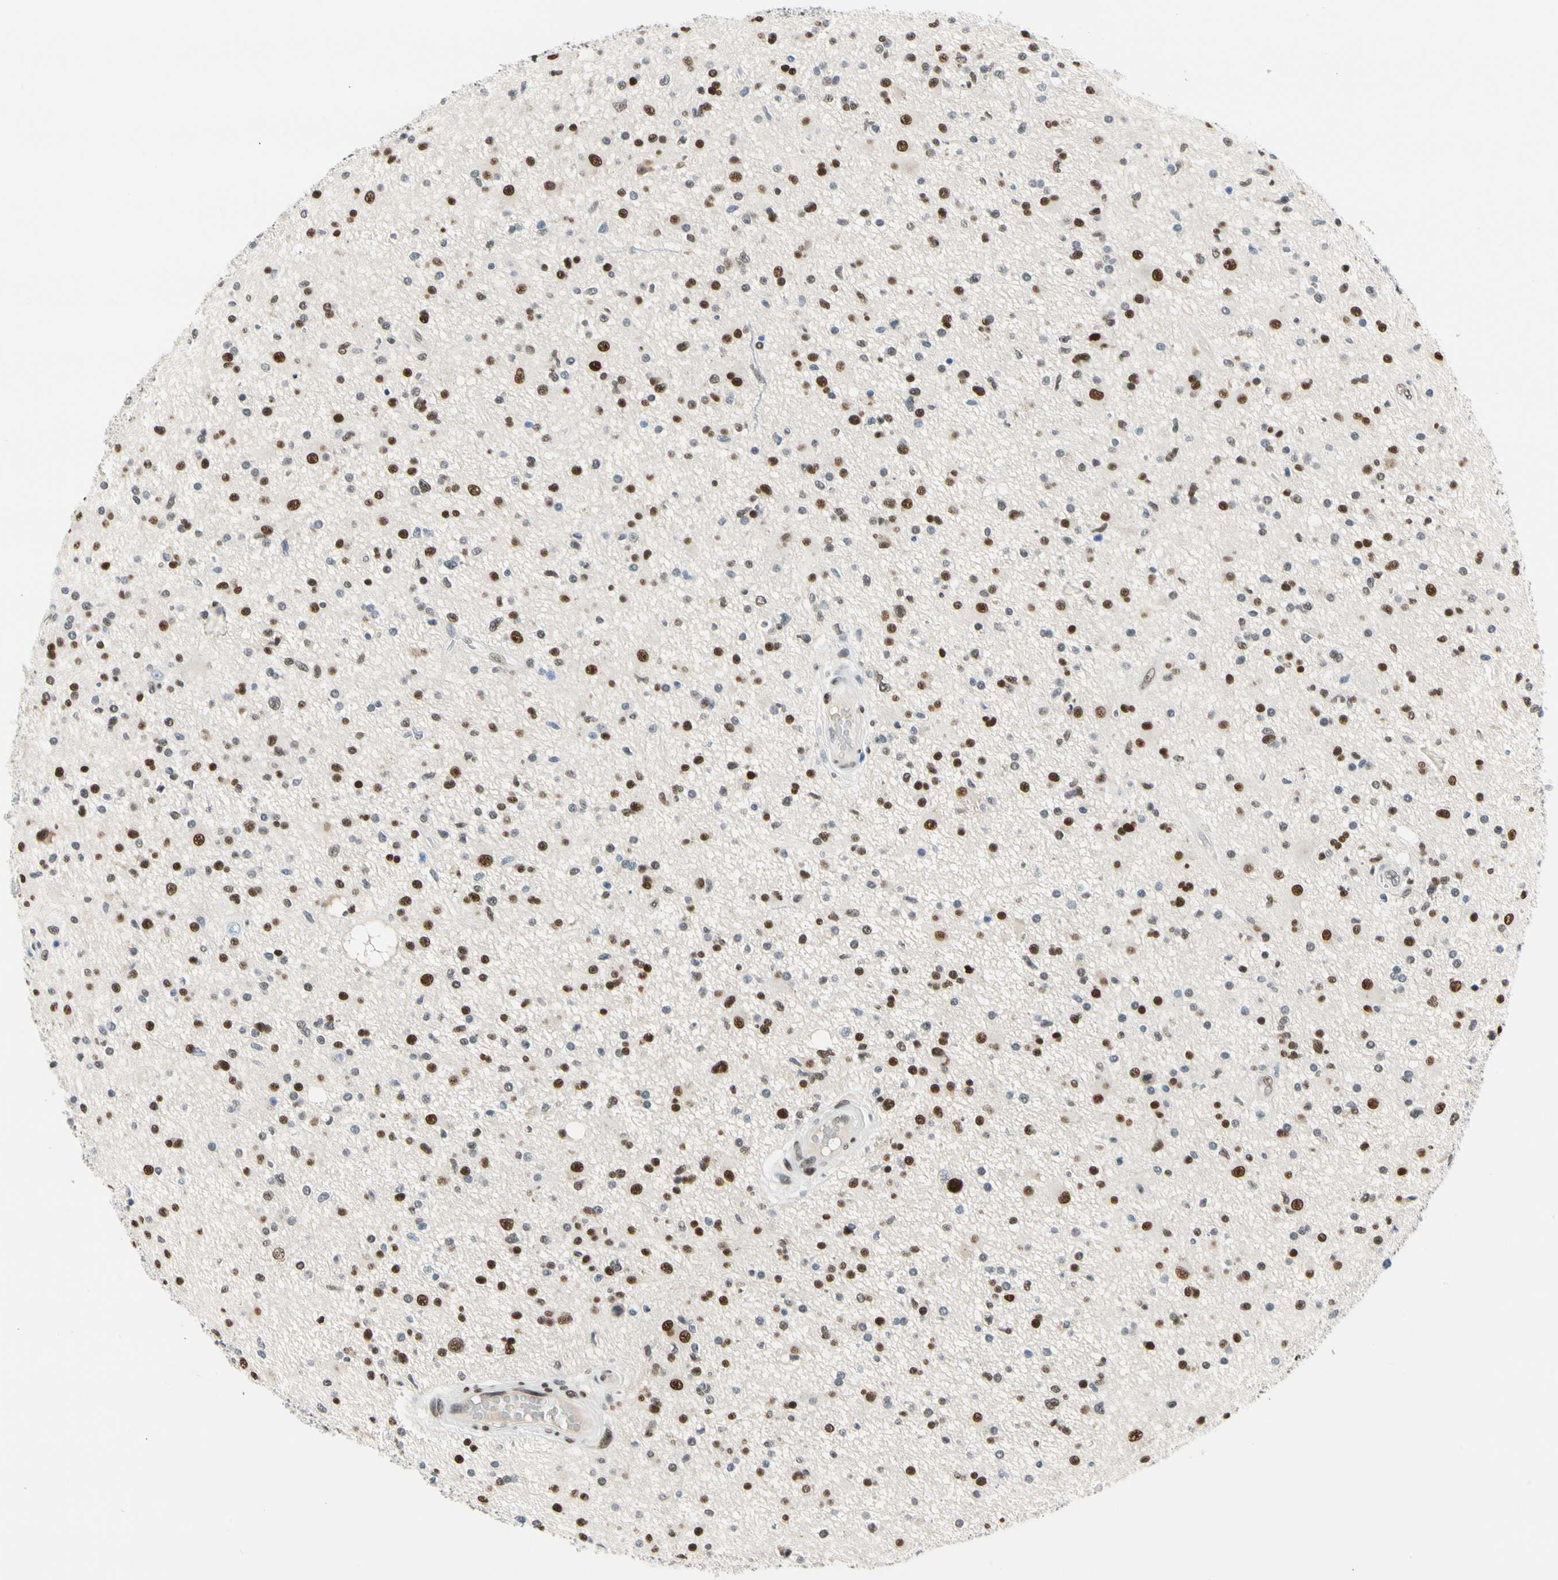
{"staining": {"intensity": "moderate", "quantity": "25%-75%", "location": "nuclear"}, "tissue": "glioma", "cell_type": "Tumor cells", "image_type": "cancer", "snomed": [{"axis": "morphology", "description": "Glioma, malignant, High grade"}, {"axis": "topography", "description": "Brain"}], "caption": "A high-resolution histopathology image shows immunohistochemistry staining of glioma, which shows moderate nuclear positivity in approximately 25%-75% of tumor cells. Nuclei are stained in blue.", "gene": "NFIA", "patient": {"sex": "male", "age": 33}}